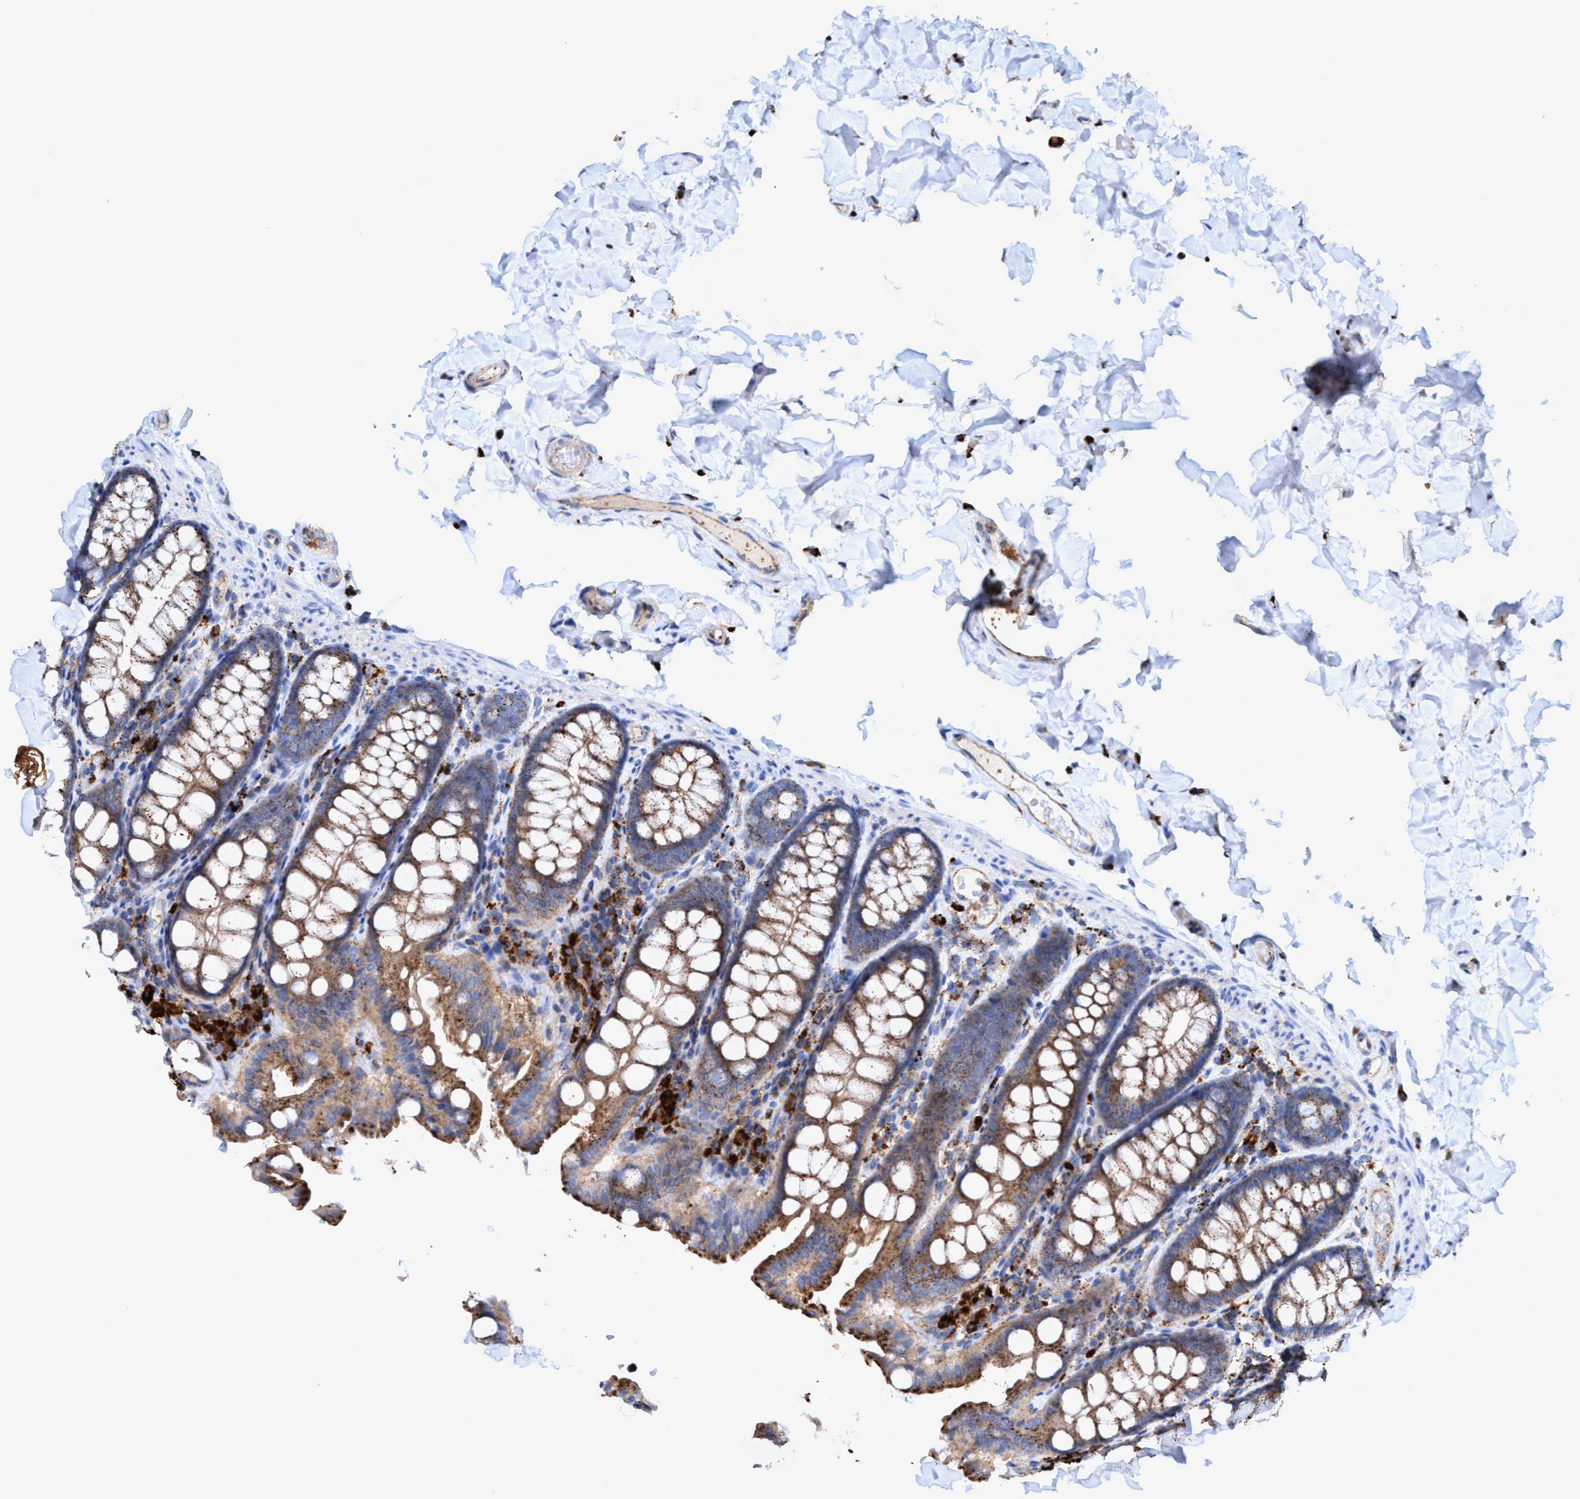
{"staining": {"intensity": "moderate", "quantity": ">75%", "location": "cytoplasmic/membranous"}, "tissue": "colon", "cell_type": "Endothelial cells", "image_type": "normal", "snomed": [{"axis": "morphology", "description": "Normal tissue, NOS"}, {"axis": "topography", "description": "Colon"}], "caption": "A medium amount of moderate cytoplasmic/membranous positivity is present in approximately >75% of endothelial cells in unremarkable colon. The staining was performed using DAB to visualize the protein expression in brown, while the nuclei were stained in blue with hematoxylin (Magnification: 20x).", "gene": "TRIM65", "patient": {"sex": "female", "age": 61}}